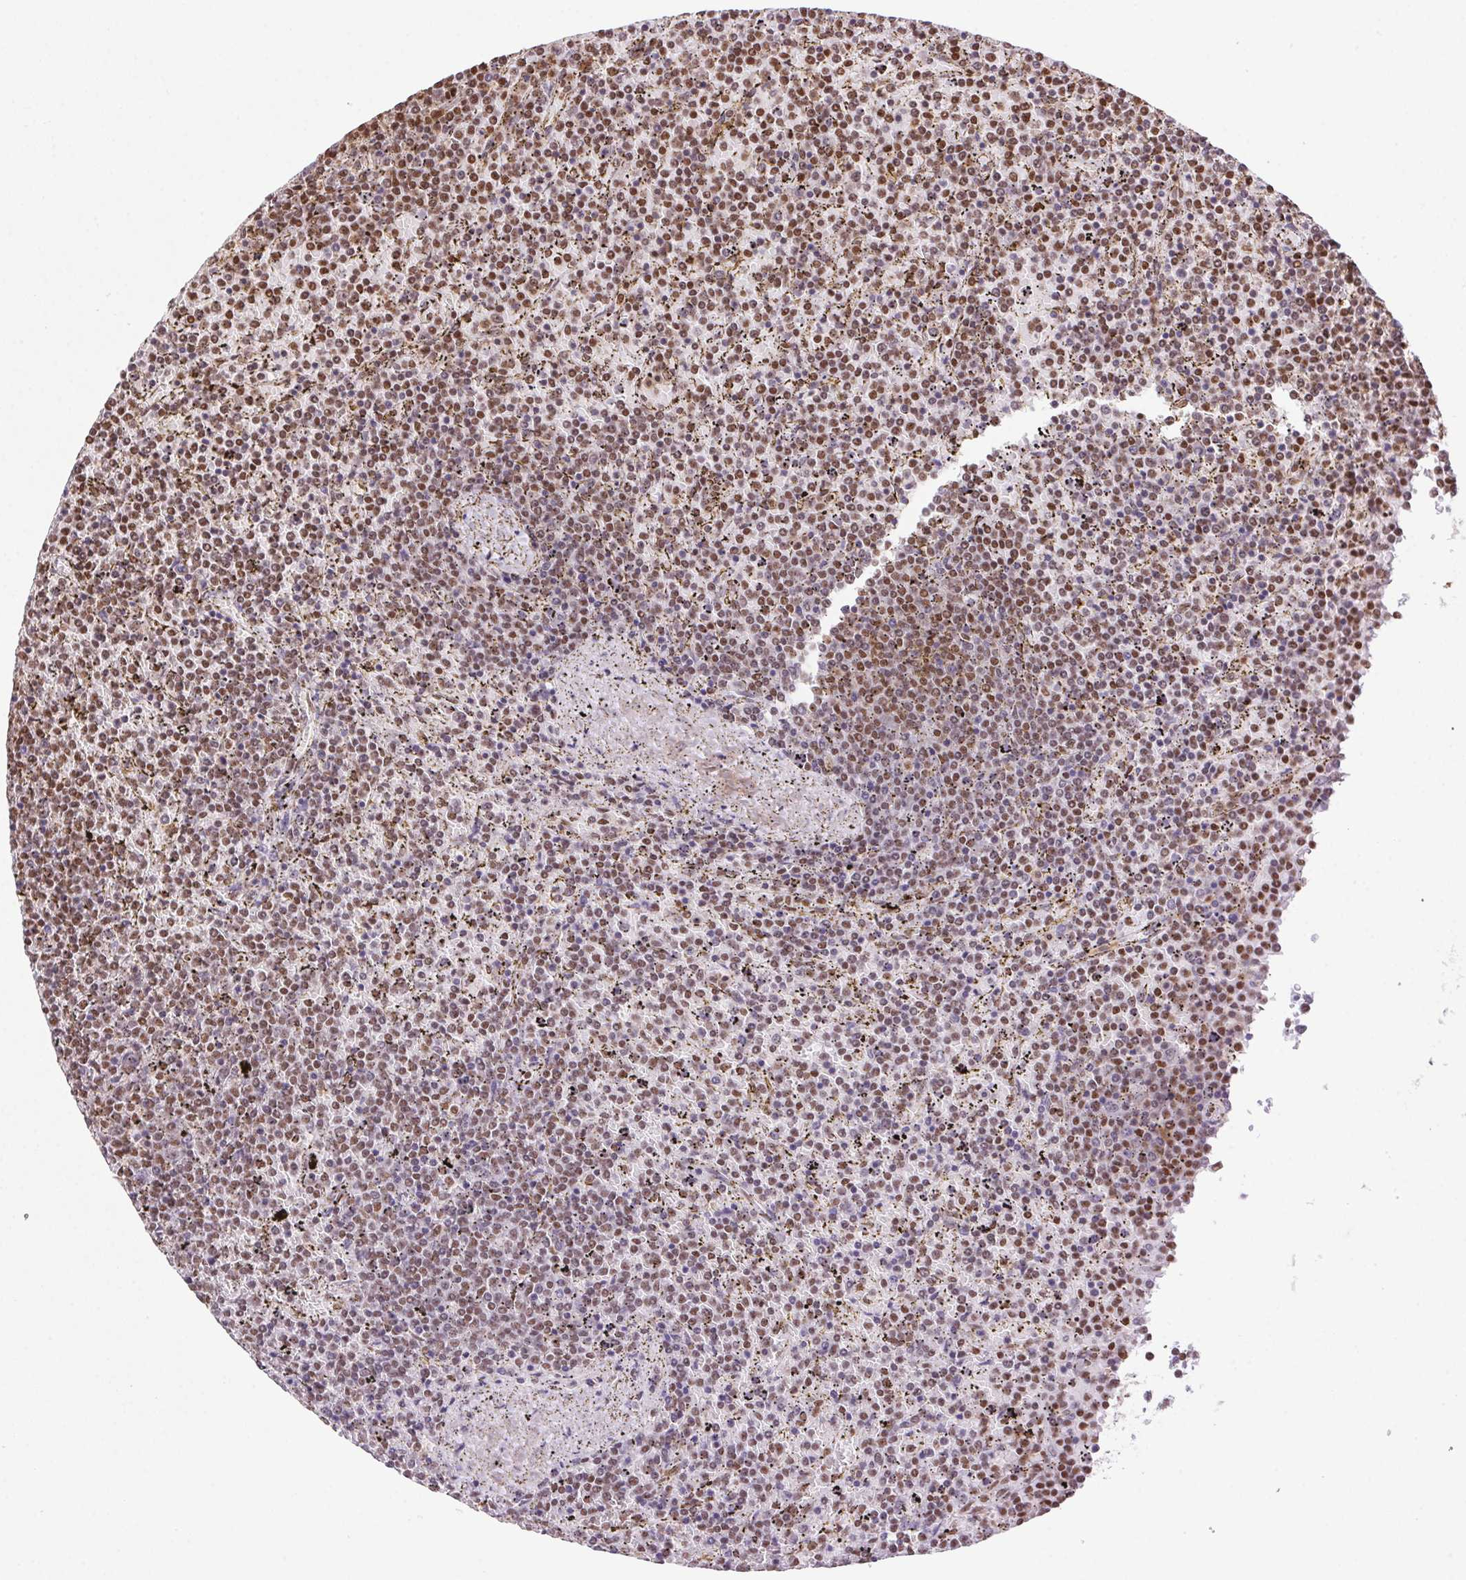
{"staining": {"intensity": "moderate", "quantity": "25%-75%", "location": "nuclear"}, "tissue": "lymphoma", "cell_type": "Tumor cells", "image_type": "cancer", "snomed": [{"axis": "morphology", "description": "Malignant lymphoma, non-Hodgkin's type, Low grade"}, {"axis": "topography", "description": "Spleen"}], "caption": "Moderate nuclear staining is appreciated in about 25%-75% of tumor cells in malignant lymphoma, non-Hodgkin's type (low-grade). The staining was performed using DAB (3,3'-diaminobenzidine), with brown indicating positive protein expression. Nuclei are stained blue with hematoxylin.", "gene": "ZNF207", "patient": {"sex": "female", "age": 77}}